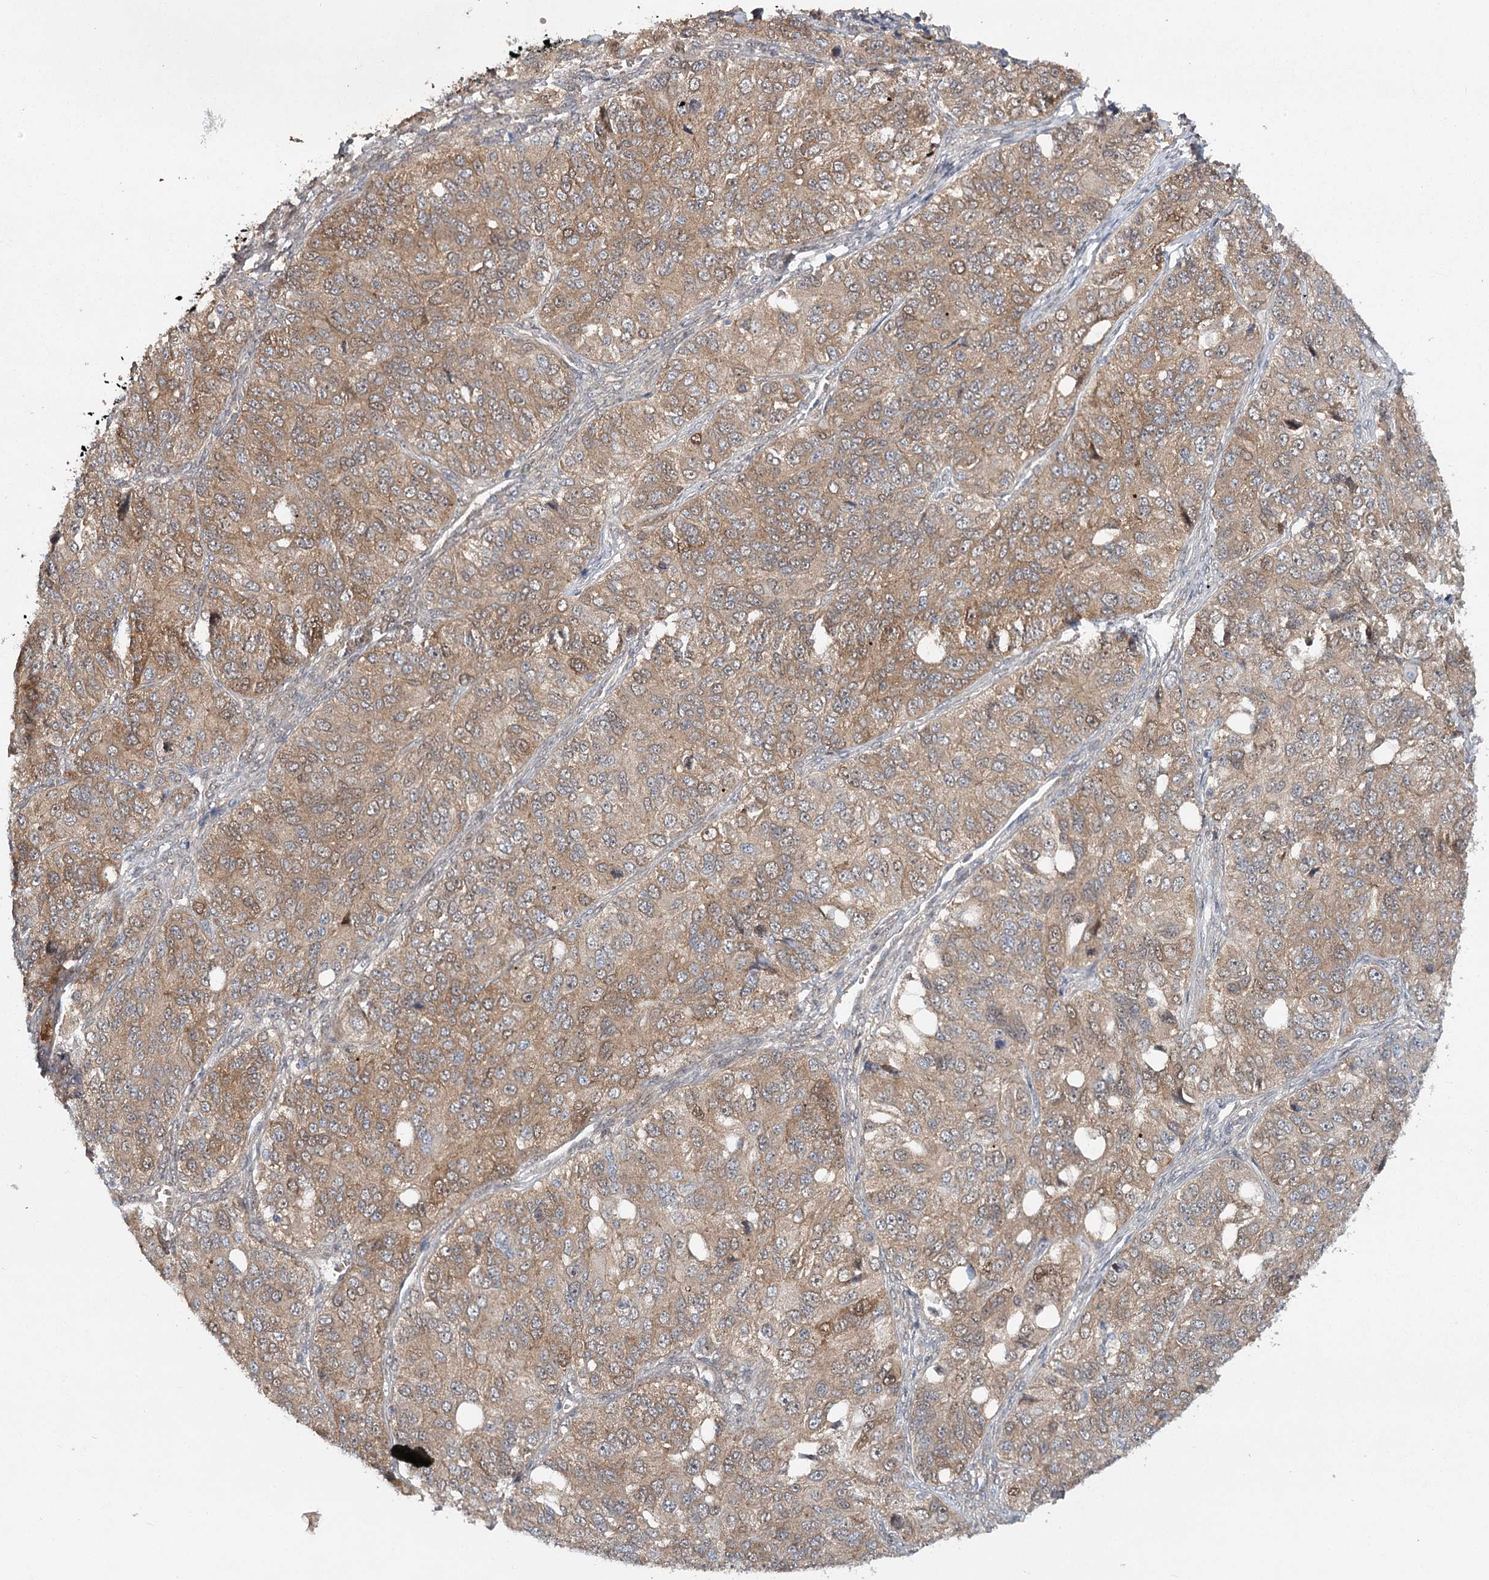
{"staining": {"intensity": "moderate", "quantity": ">75%", "location": "cytoplasmic/membranous"}, "tissue": "ovarian cancer", "cell_type": "Tumor cells", "image_type": "cancer", "snomed": [{"axis": "morphology", "description": "Carcinoma, endometroid"}, {"axis": "topography", "description": "Ovary"}], "caption": "Ovarian cancer (endometroid carcinoma) stained with a brown dye exhibits moderate cytoplasmic/membranous positive expression in approximately >75% of tumor cells.", "gene": "MAP3K13", "patient": {"sex": "female", "age": 51}}